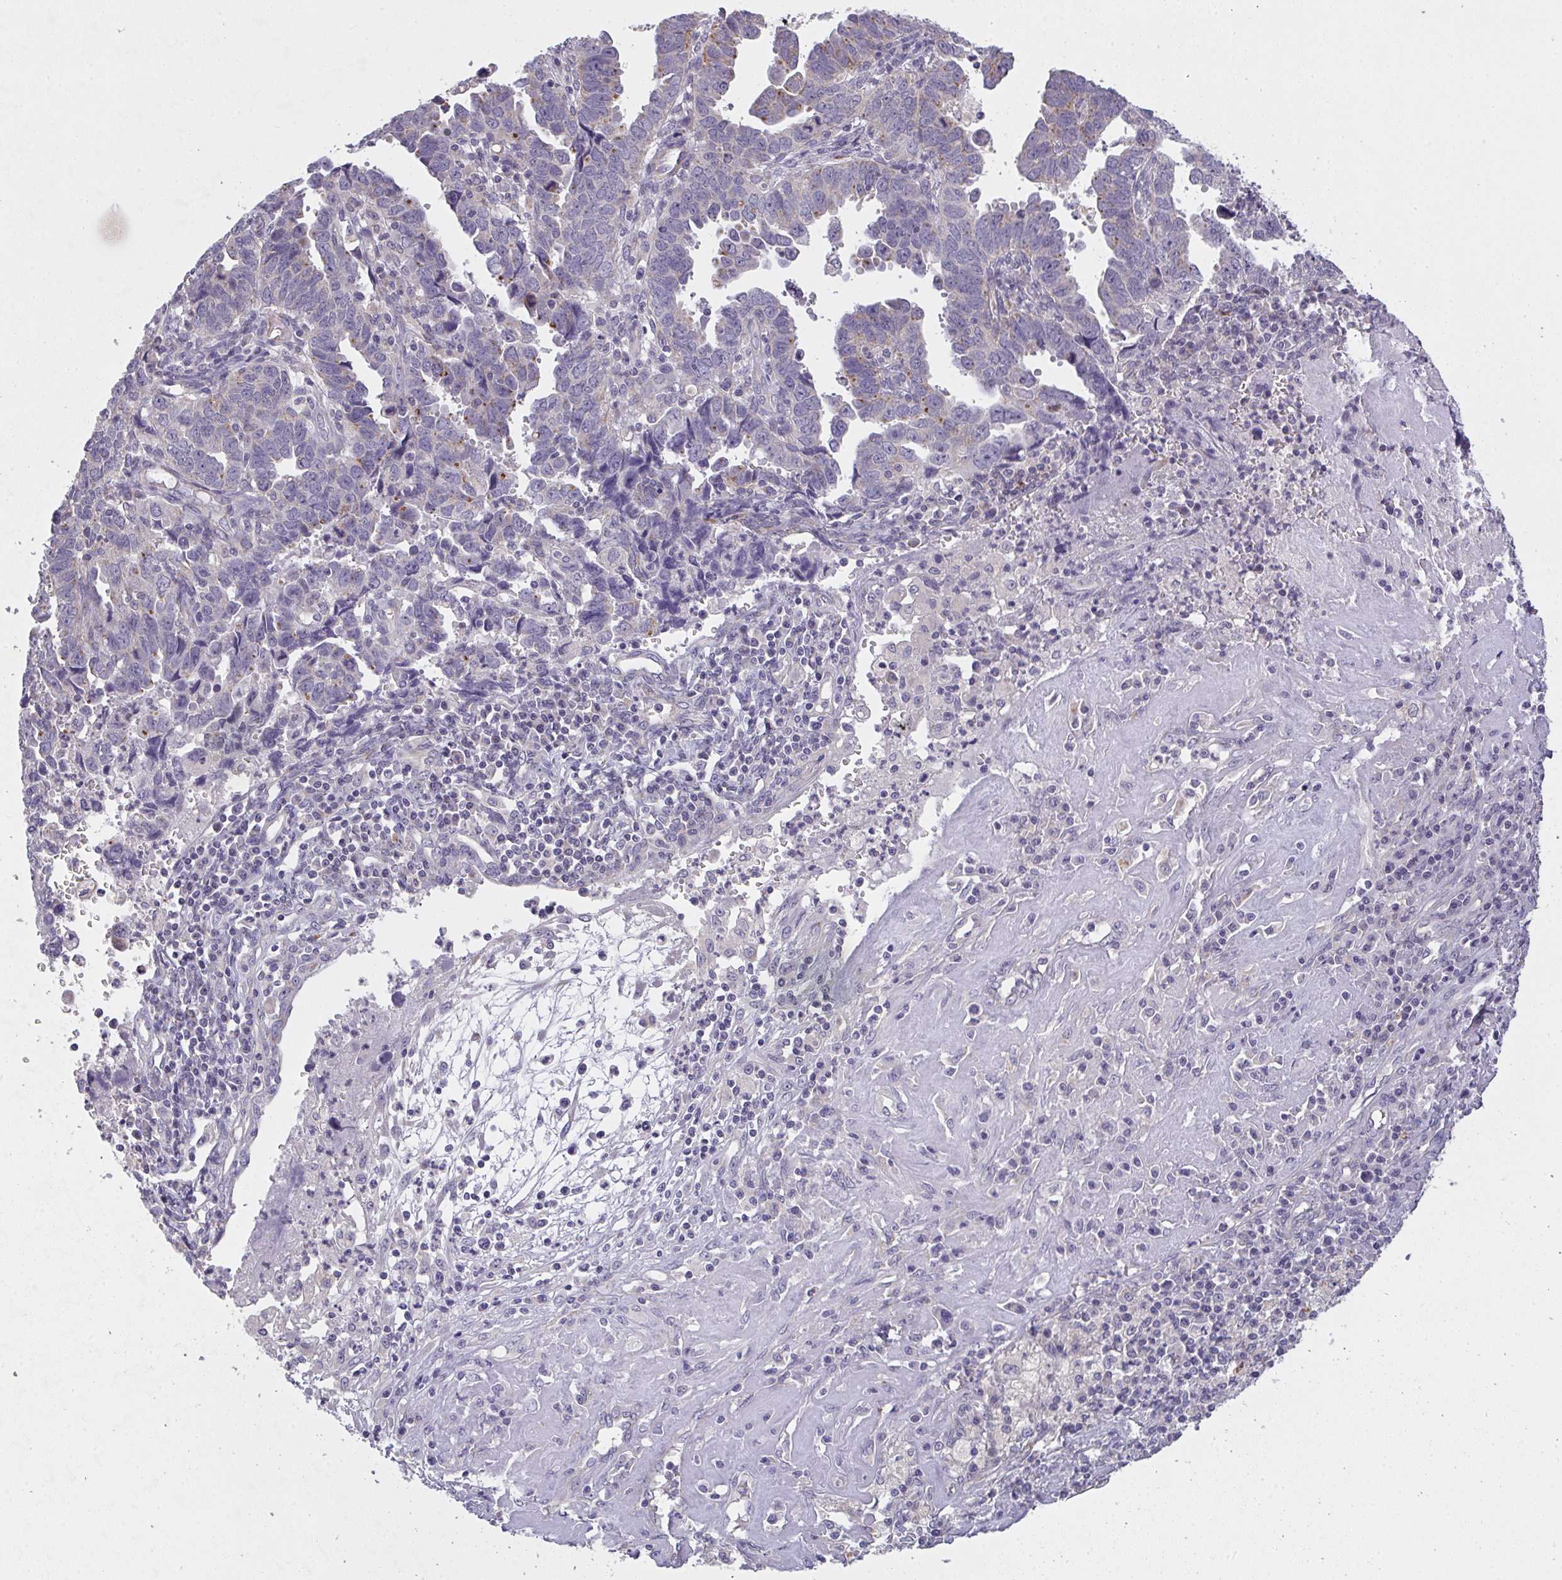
{"staining": {"intensity": "negative", "quantity": "none", "location": "none"}, "tissue": "endometrial cancer", "cell_type": "Tumor cells", "image_type": "cancer", "snomed": [{"axis": "morphology", "description": "Adenocarcinoma, NOS"}, {"axis": "topography", "description": "Uterus"}], "caption": "Immunohistochemistry micrograph of neoplastic tissue: adenocarcinoma (endometrial) stained with DAB (3,3'-diaminobenzidine) exhibits no significant protein staining in tumor cells. (Brightfield microscopy of DAB immunohistochemistry at high magnification).", "gene": "TMEM219", "patient": {"sex": "female", "age": 62}}